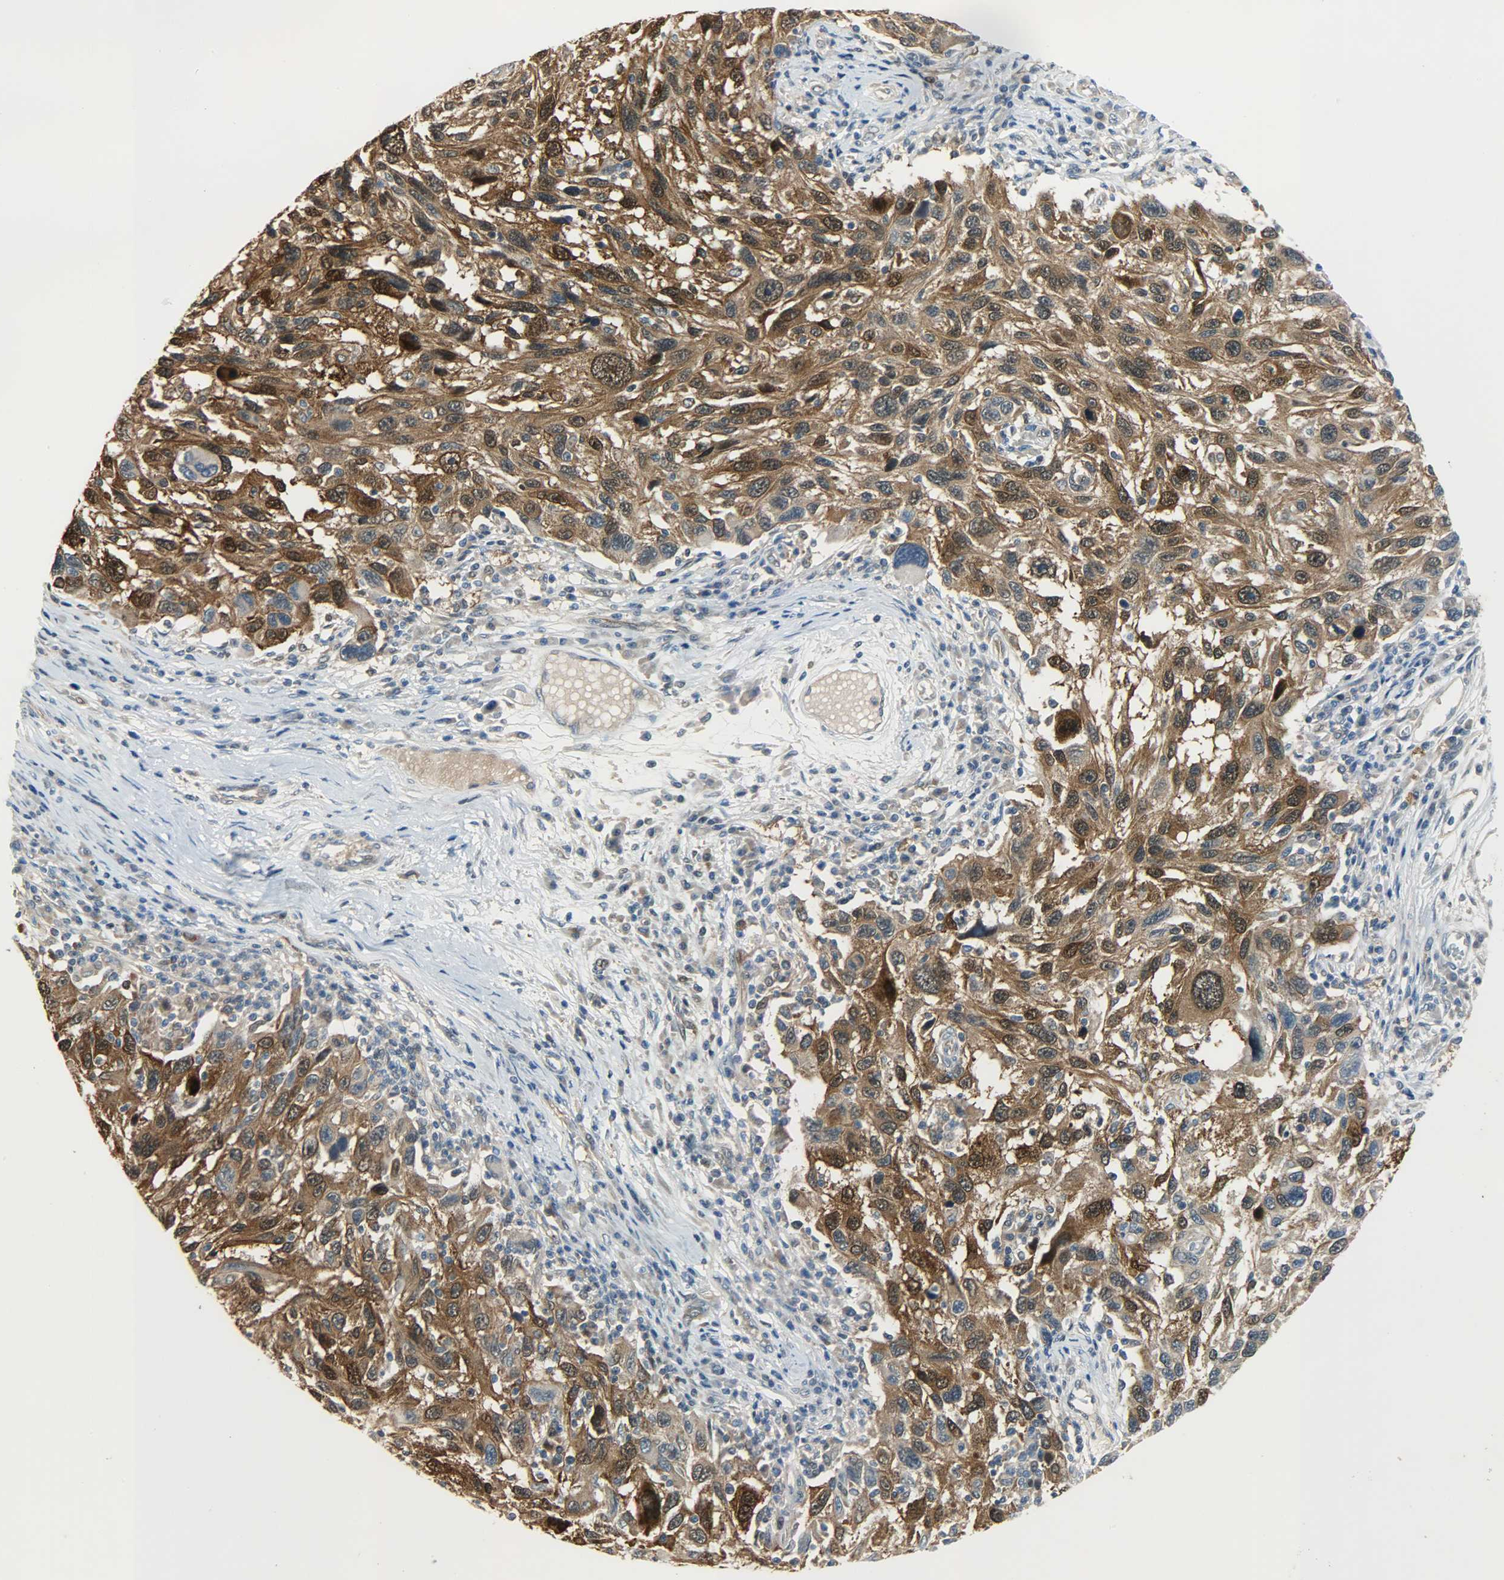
{"staining": {"intensity": "strong", "quantity": ">75%", "location": "cytoplasmic/membranous,nuclear"}, "tissue": "melanoma", "cell_type": "Tumor cells", "image_type": "cancer", "snomed": [{"axis": "morphology", "description": "Malignant melanoma, NOS"}, {"axis": "topography", "description": "Skin"}], "caption": "Brown immunohistochemical staining in malignant melanoma shows strong cytoplasmic/membranous and nuclear expression in about >75% of tumor cells.", "gene": "EIF4EBP1", "patient": {"sex": "male", "age": 53}}